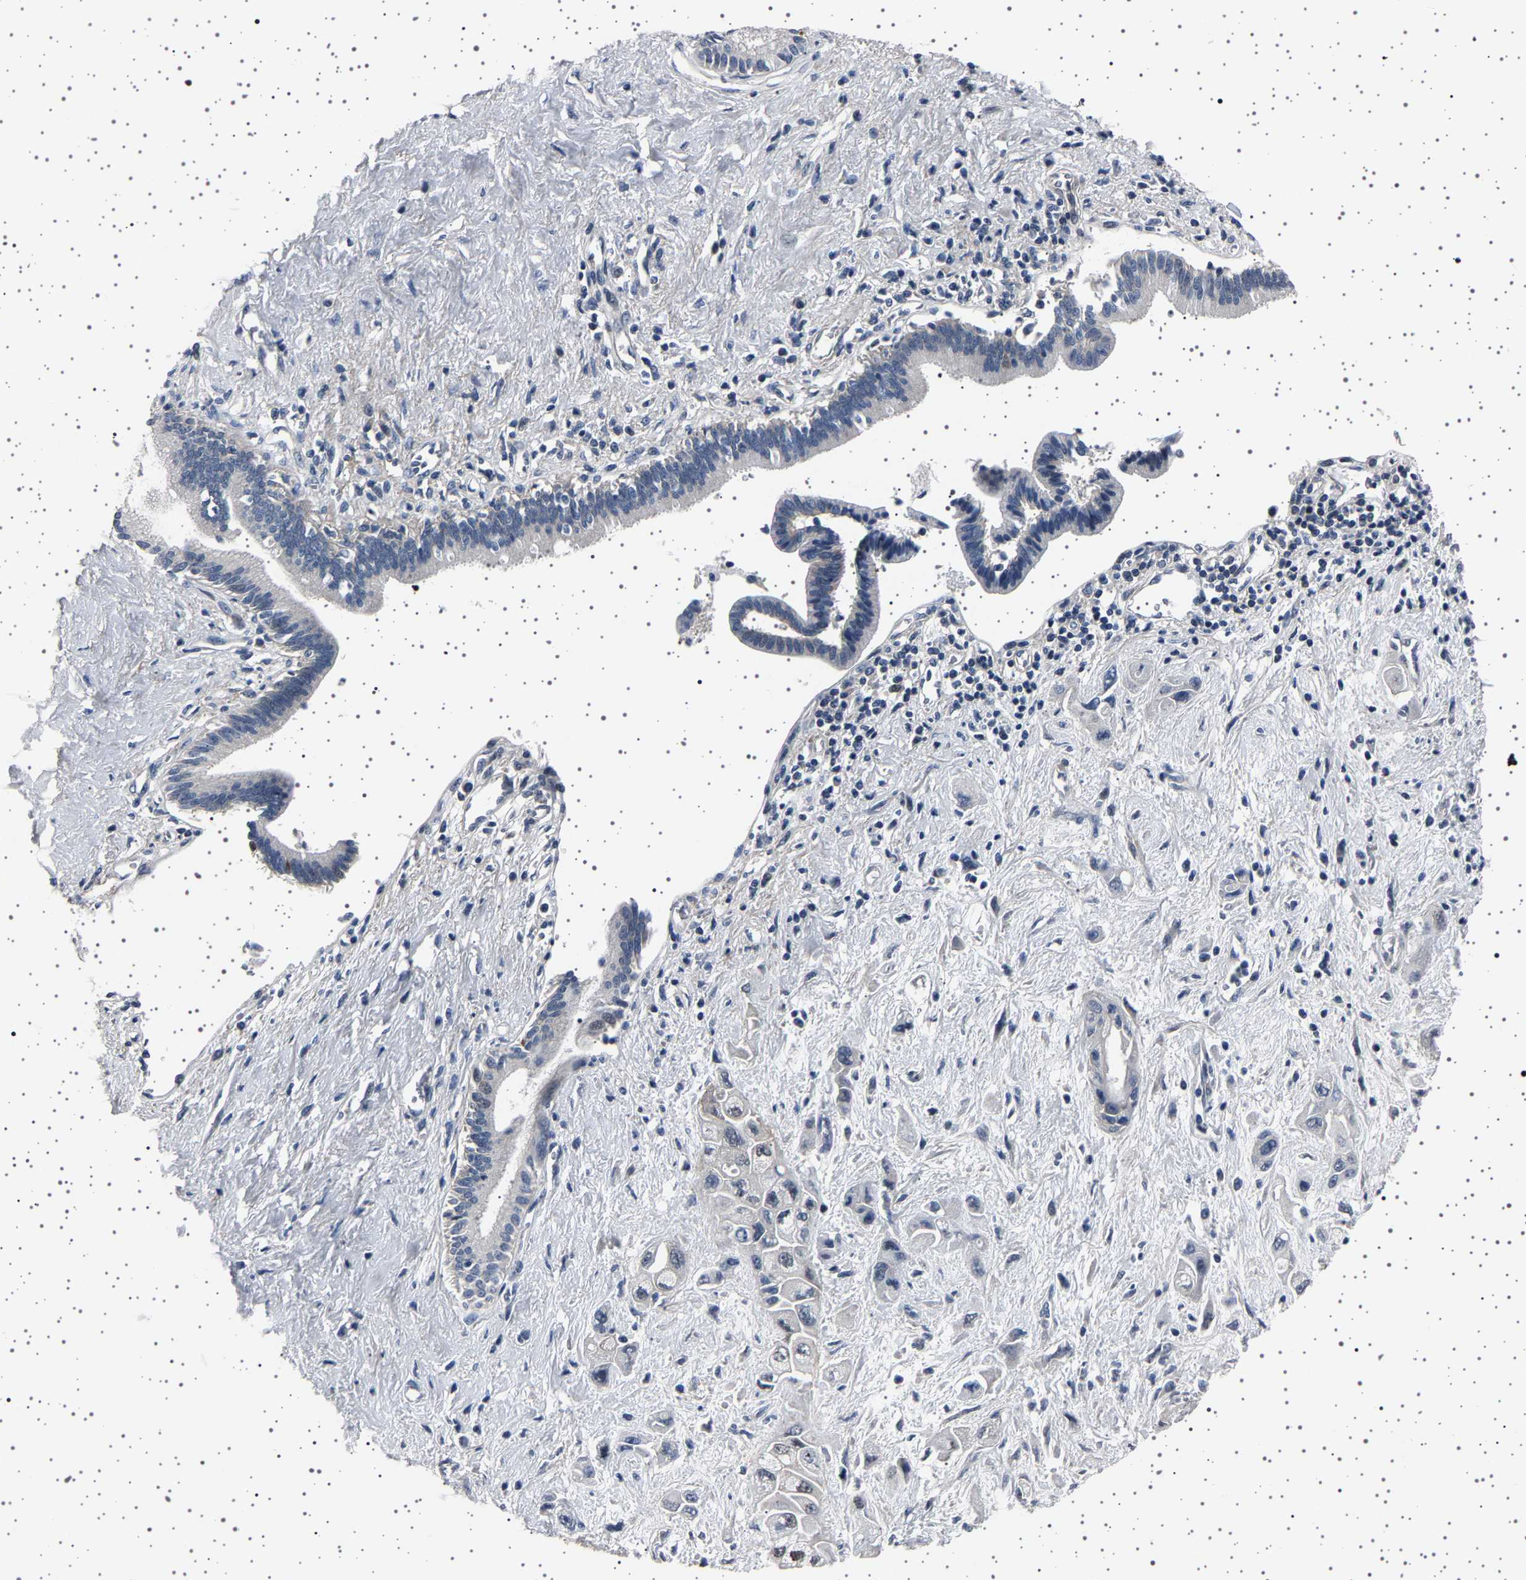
{"staining": {"intensity": "negative", "quantity": "none", "location": "none"}, "tissue": "pancreatic cancer", "cell_type": "Tumor cells", "image_type": "cancer", "snomed": [{"axis": "morphology", "description": "Adenocarcinoma, NOS"}, {"axis": "topography", "description": "Pancreas"}], "caption": "Immunohistochemistry of human adenocarcinoma (pancreatic) reveals no expression in tumor cells.", "gene": "PAK5", "patient": {"sex": "female", "age": 66}}